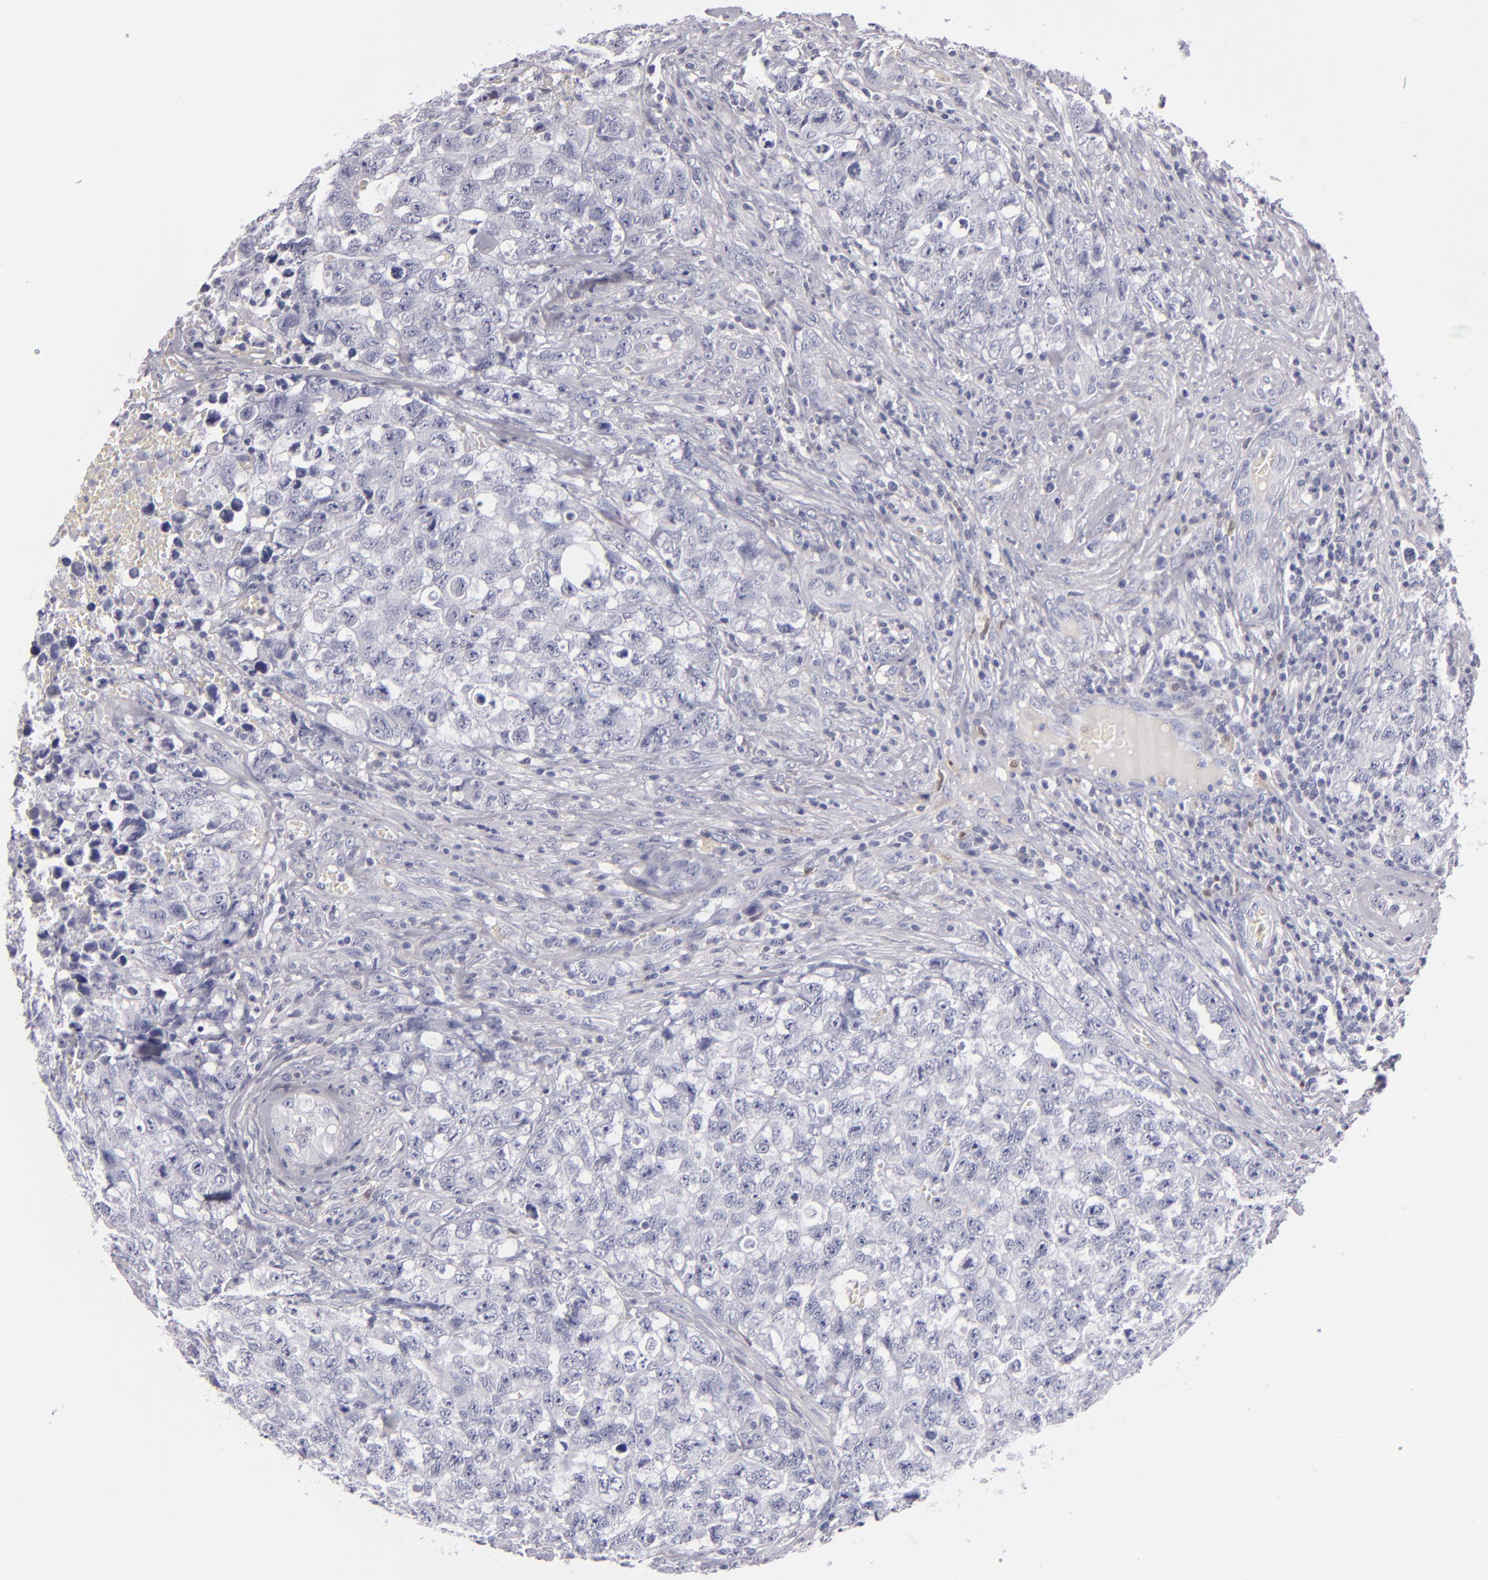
{"staining": {"intensity": "negative", "quantity": "none", "location": "none"}, "tissue": "testis cancer", "cell_type": "Tumor cells", "image_type": "cancer", "snomed": [{"axis": "morphology", "description": "Carcinoma, Embryonal, NOS"}, {"axis": "topography", "description": "Testis"}], "caption": "Immunohistochemistry of testis embryonal carcinoma displays no staining in tumor cells.", "gene": "F13A1", "patient": {"sex": "male", "age": 31}}